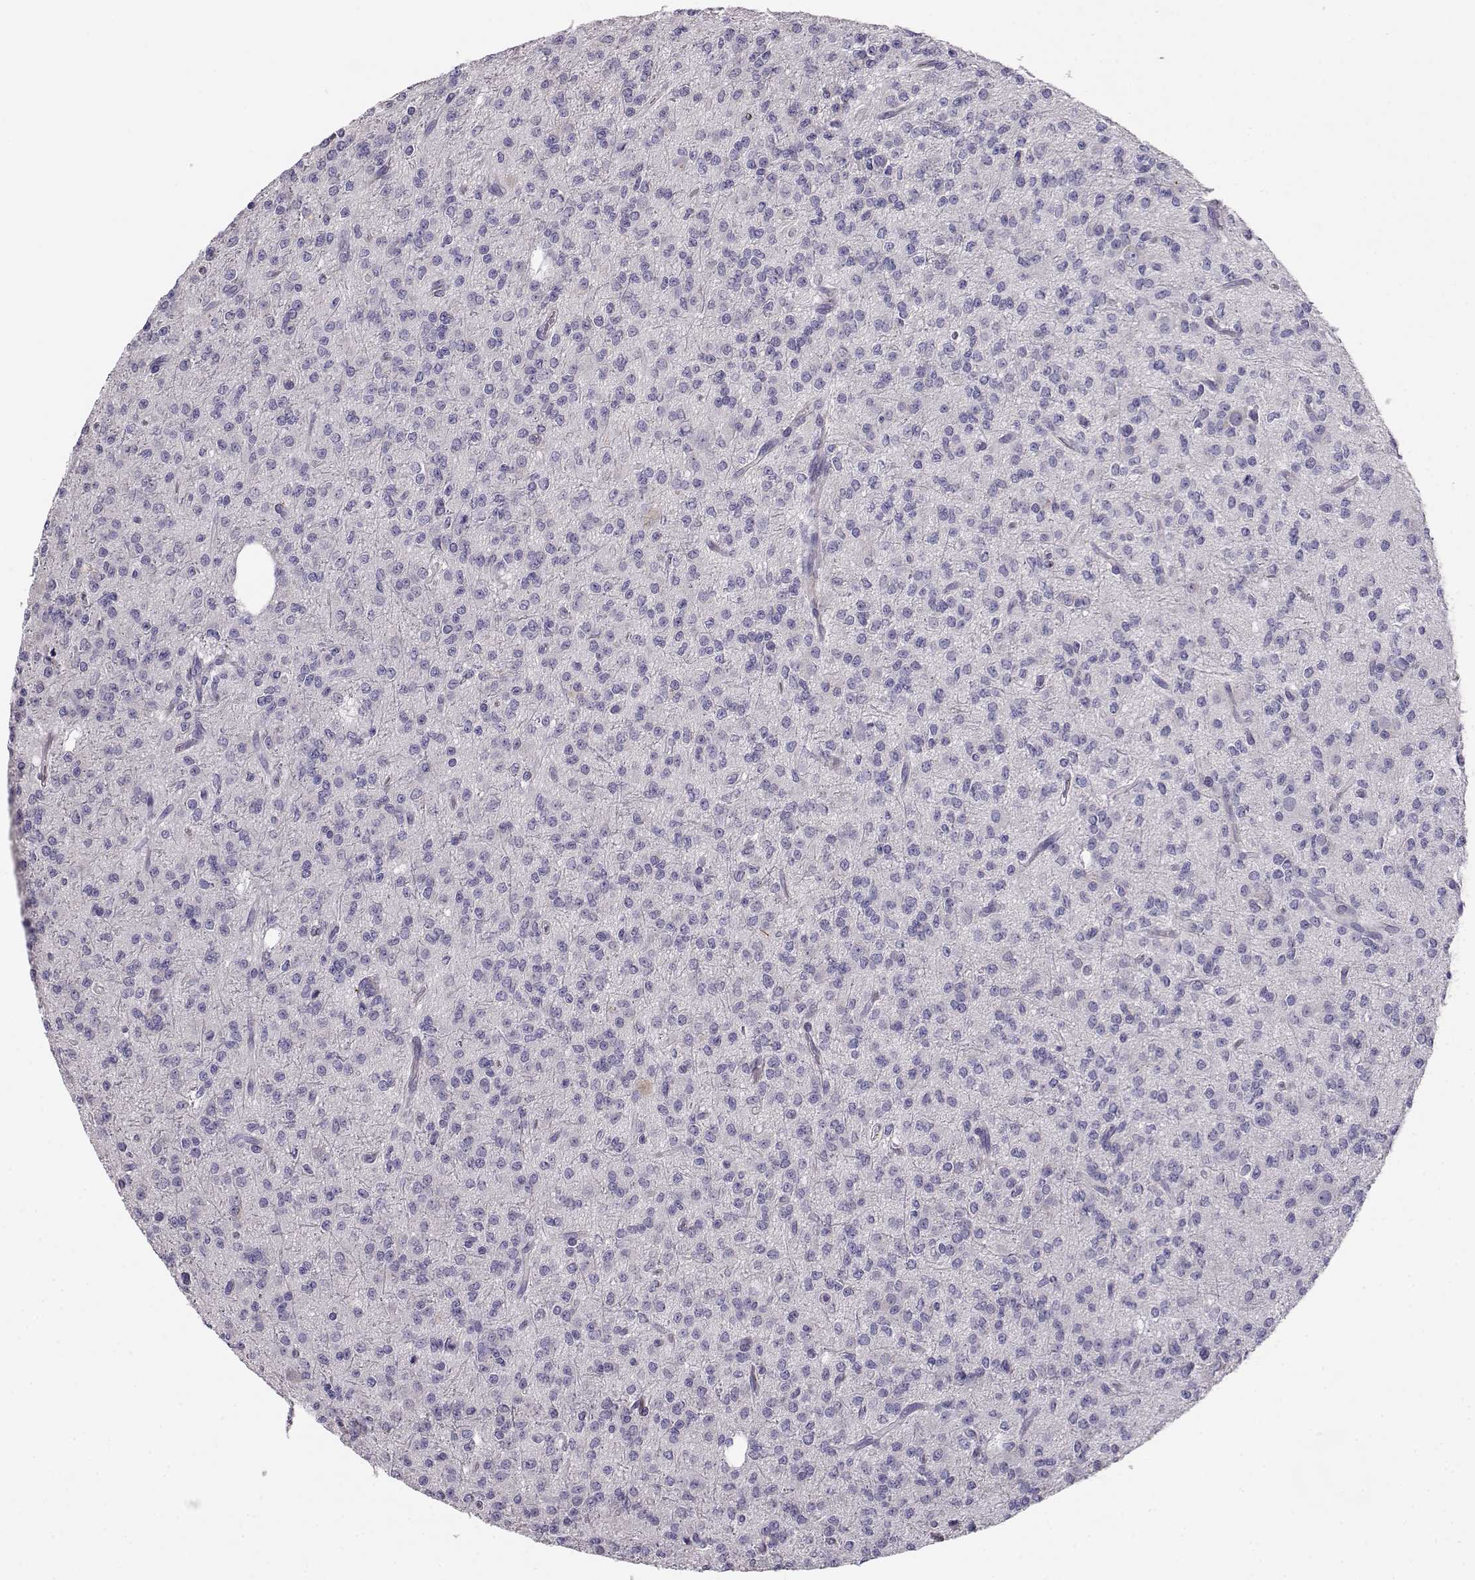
{"staining": {"intensity": "negative", "quantity": "none", "location": "none"}, "tissue": "glioma", "cell_type": "Tumor cells", "image_type": "cancer", "snomed": [{"axis": "morphology", "description": "Glioma, malignant, Low grade"}, {"axis": "topography", "description": "Brain"}], "caption": "Photomicrograph shows no protein expression in tumor cells of malignant glioma (low-grade) tissue.", "gene": "ENDOU", "patient": {"sex": "male", "age": 27}}